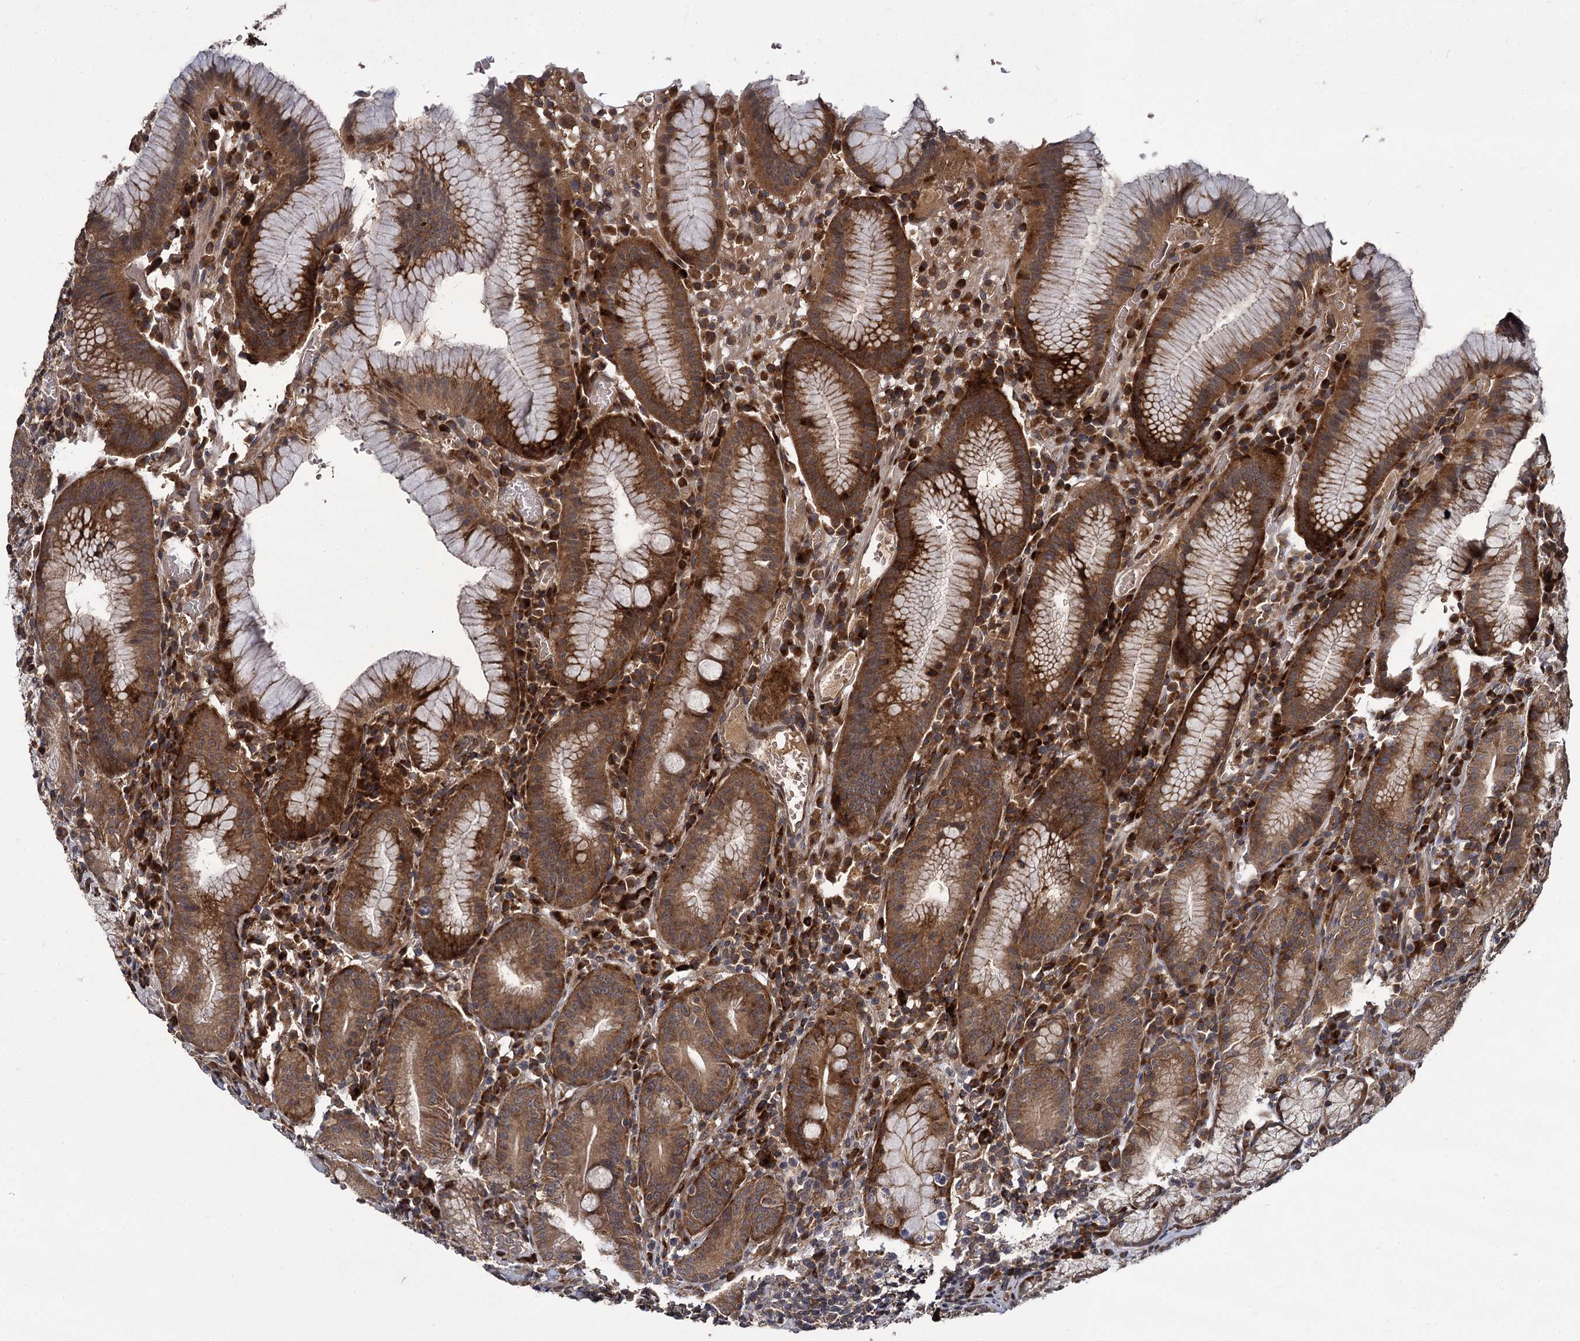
{"staining": {"intensity": "strong", "quantity": ">75%", "location": "cytoplasmic/membranous"}, "tissue": "stomach", "cell_type": "Glandular cells", "image_type": "normal", "snomed": [{"axis": "morphology", "description": "Normal tissue, NOS"}, {"axis": "topography", "description": "Stomach"}], "caption": "Immunohistochemistry photomicrograph of unremarkable stomach: human stomach stained using immunohistochemistry (IHC) reveals high levels of strong protein expression localized specifically in the cytoplasmic/membranous of glandular cells, appearing as a cytoplasmic/membranous brown color.", "gene": "INPPL1", "patient": {"sex": "male", "age": 55}}